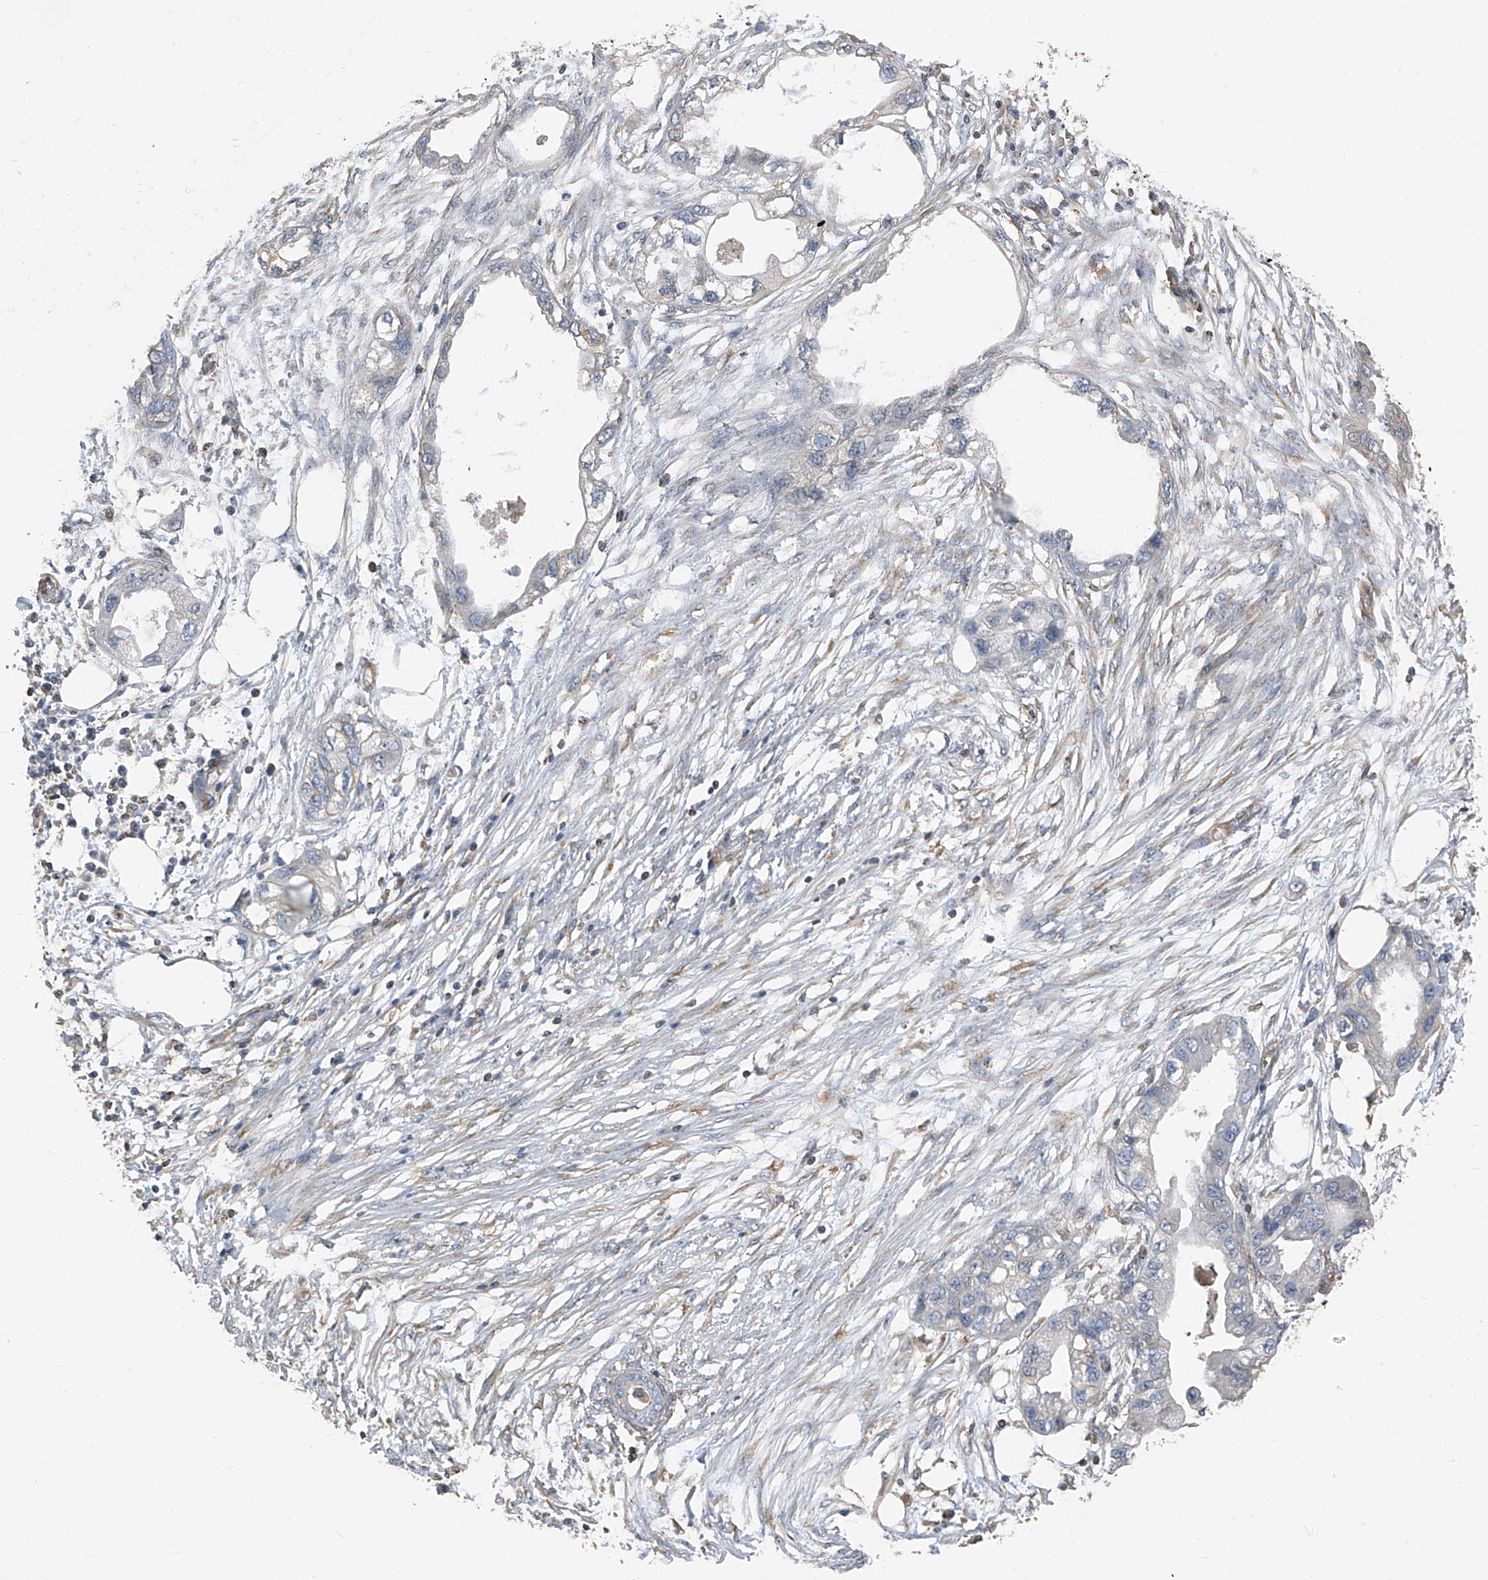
{"staining": {"intensity": "negative", "quantity": "none", "location": "none"}, "tissue": "endometrial cancer", "cell_type": "Tumor cells", "image_type": "cancer", "snomed": [{"axis": "morphology", "description": "Adenocarcinoma, NOS"}, {"axis": "morphology", "description": "Adenocarcinoma, metastatic, NOS"}, {"axis": "topography", "description": "Adipose tissue"}, {"axis": "topography", "description": "Endometrium"}], "caption": "Tumor cells are negative for brown protein staining in endometrial cancer.", "gene": "SEPTIN7", "patient": {"sex": "female", "age": 67}}